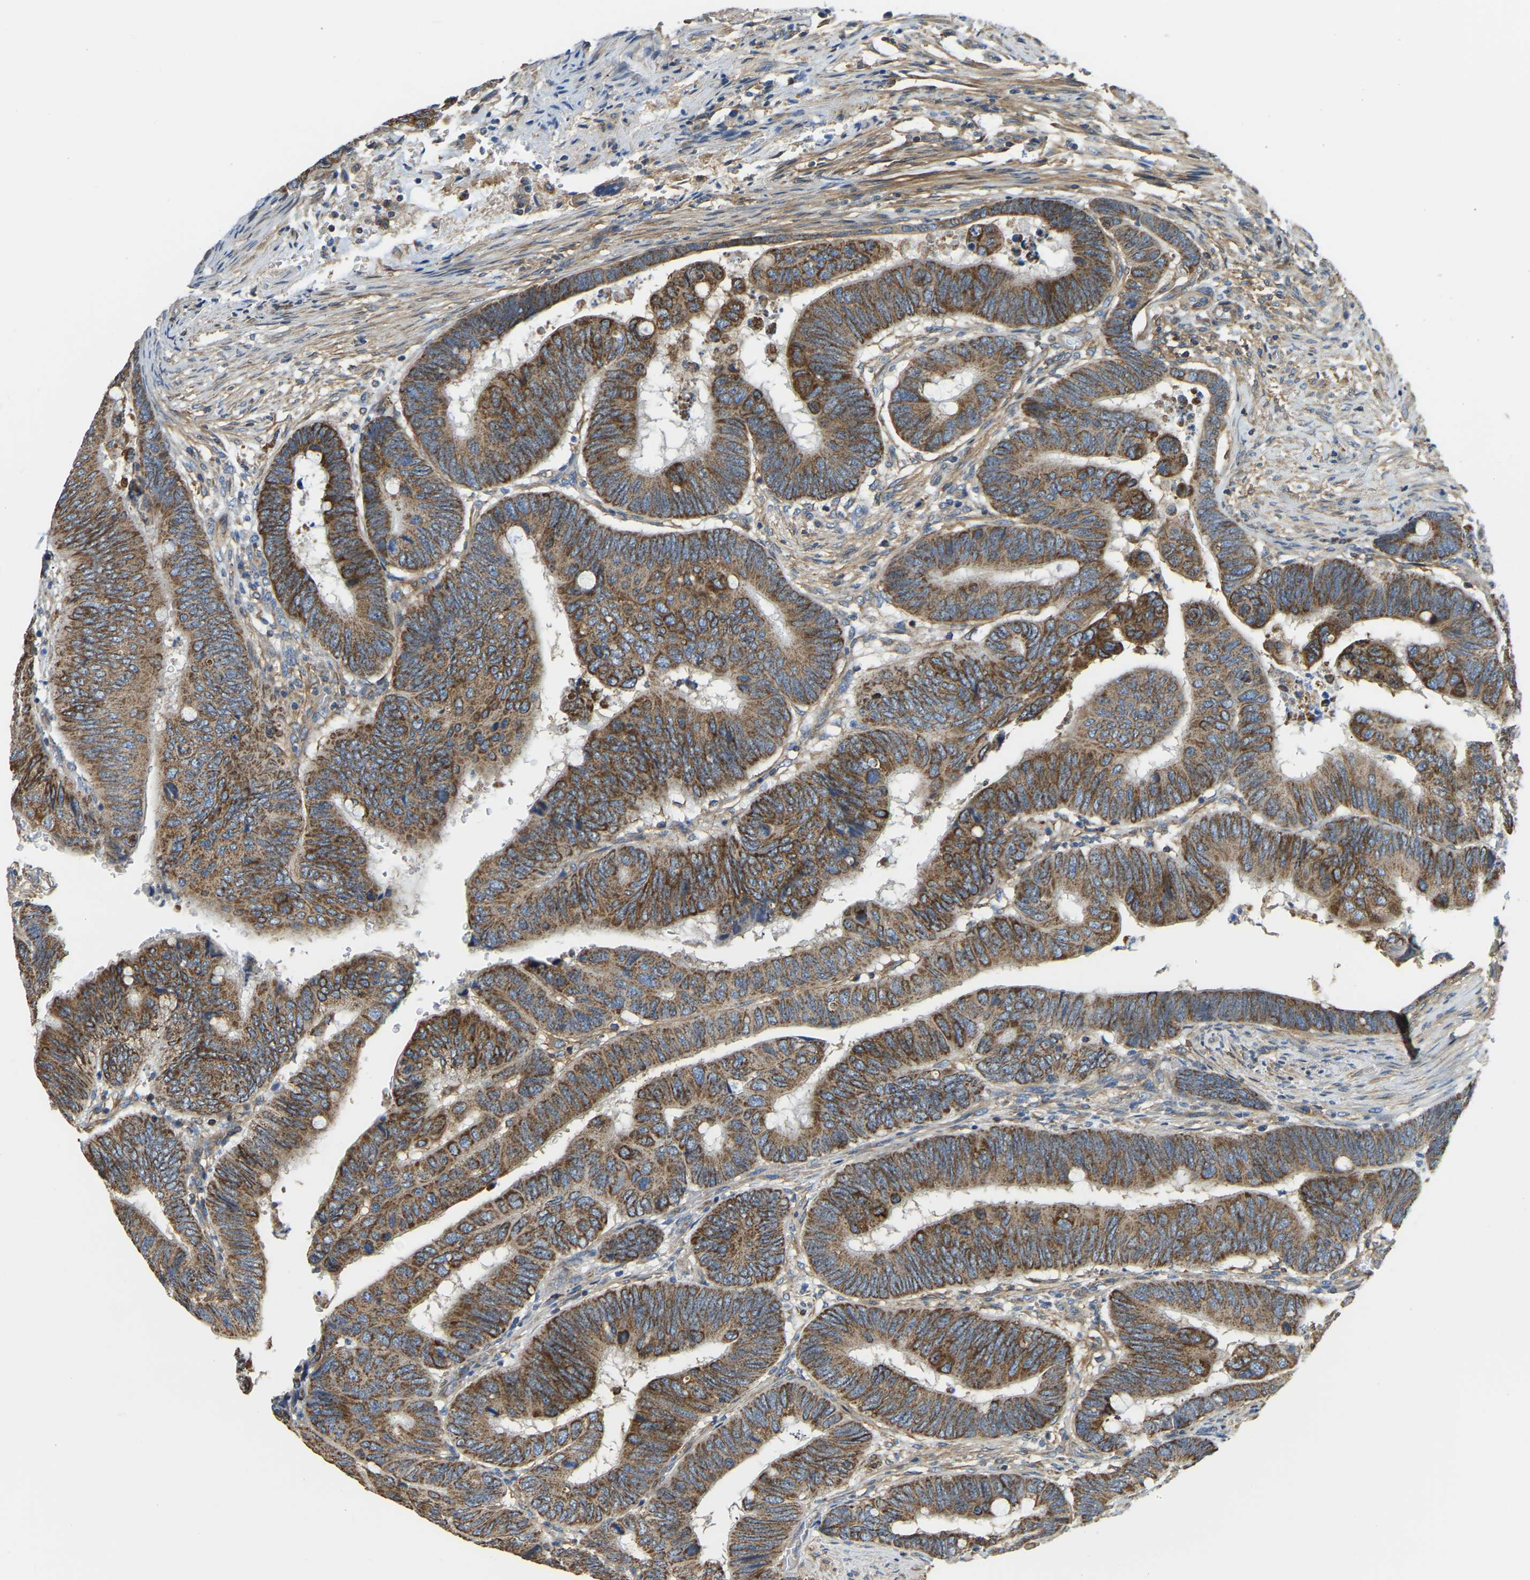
{"staining": {"intensity": "moderate", "quantity": ">75%", "location": "cytoplasmic/membranous"}, "tissue": "colorectal cancer", "cell_type": "Tumor cells", "image_type": "cancer", "snomed": [{"axis": "morphology", "description": "Normal tissue, NOS"}, {"axis": "morphology", "description": "Adenocarcinoma, NOS"}, {"axis": "topography", "description": "Rectum"}, {"axis": "topography", "description": "Peripheral nerve tissue"}], "caption": "The immunohistochemical stain shows moderate cytoplasmic/membranous staining in tumor cells of colorectal adenocarcinoma tissue.", "gene": "AHNAK", "patient": {"sex": "male", "age": 92}}